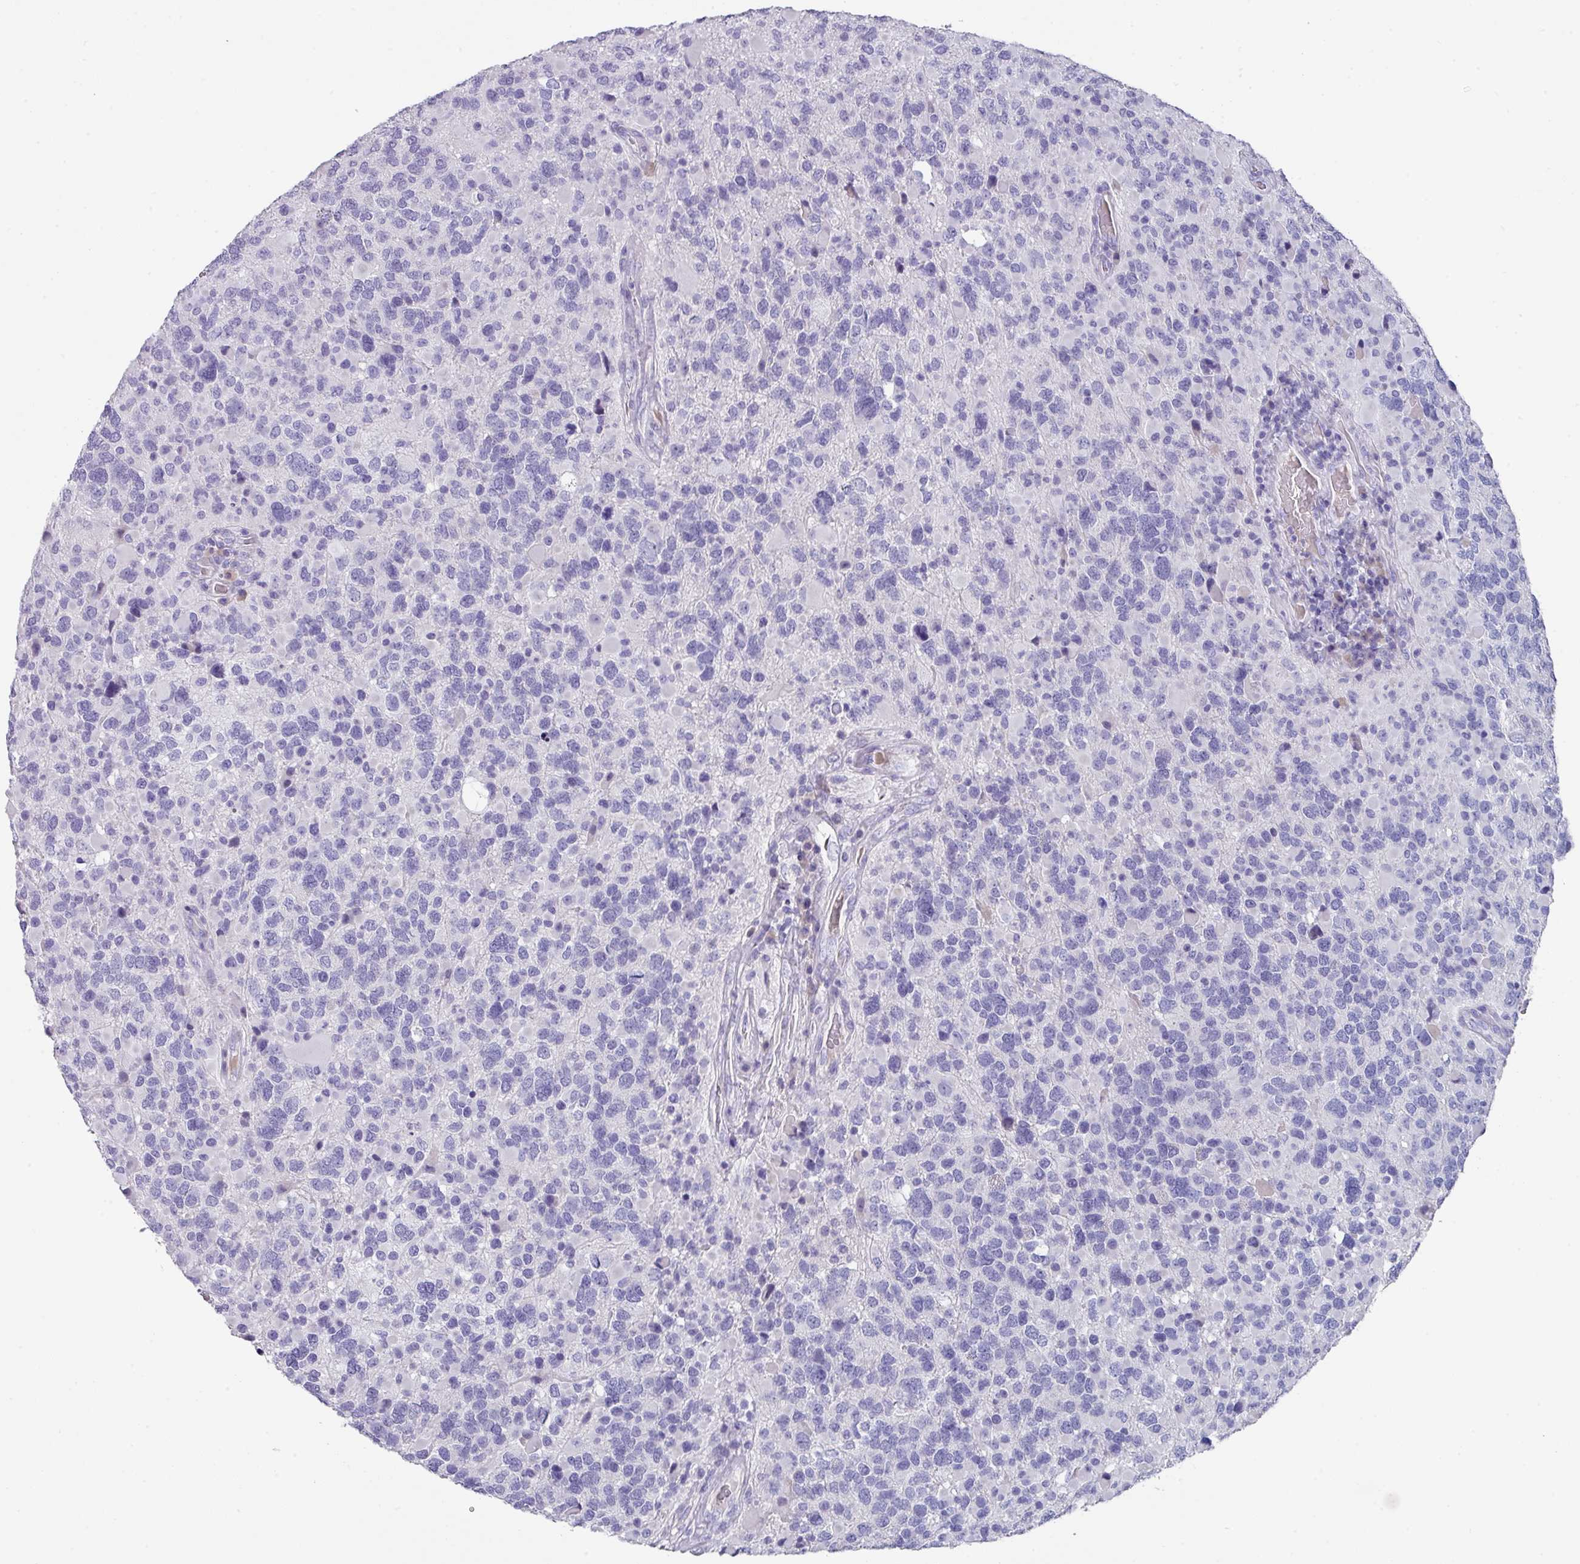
{"staining": {"intensity": "negative", "quantity": "none", "location": "none"}, "tissue": "glioma", "cell_type": "Tumor cells", "image_type": "cancer", "snomed": [{"axis": "morphology", "description": "Glioma, malignant, High grade"}, {"axis": "topography", "description": "Brain"}], "caption": "An IHC image of glioma is shown. There is no staining in tumor cells of glioma.", "gene": "DEFB115", "patient": {"sex": "female", "age": 40}}